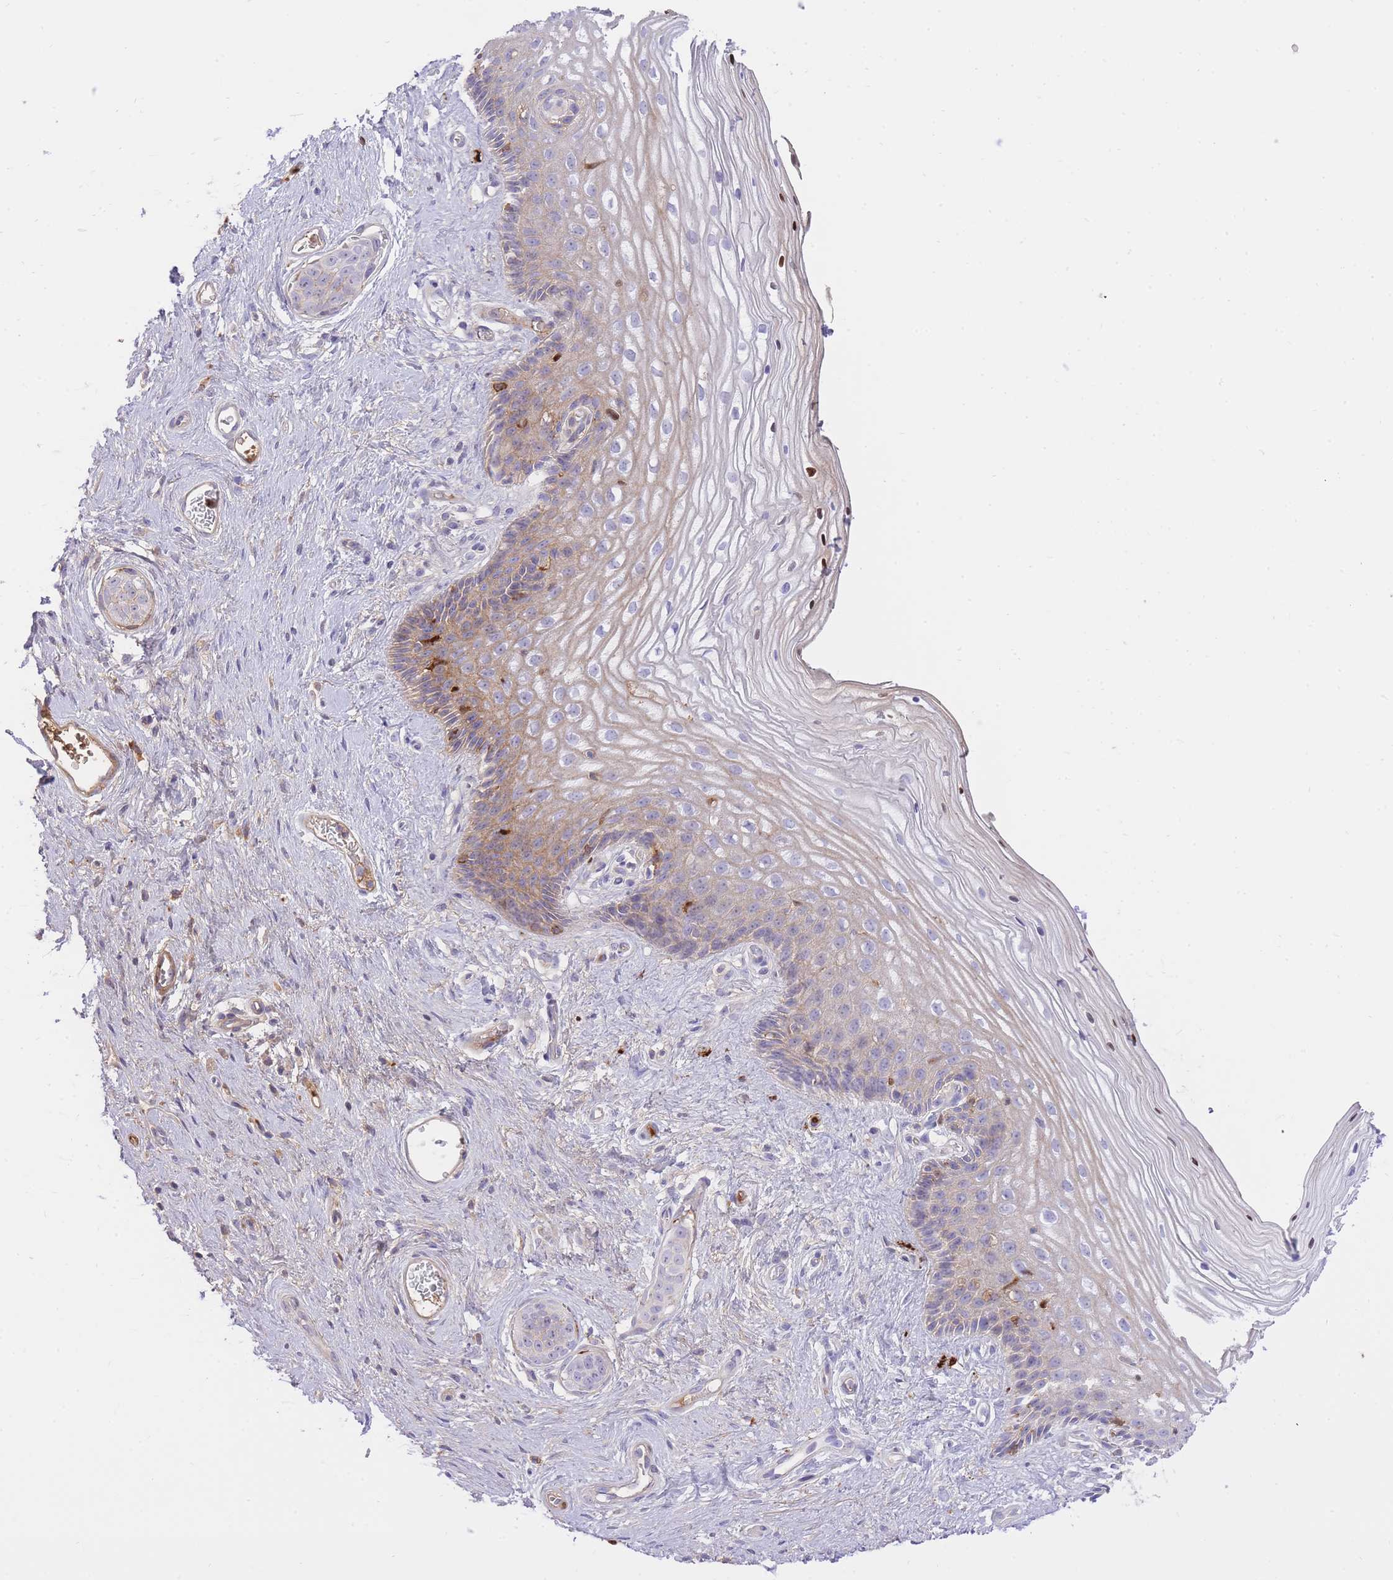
{"staining": {"intensity": "moderate", "quantity": "<25%", "location": "cytoplasmic/membranous"}, "tissue": "vagina", "cell_type": "Squamous epithelial cells", "image_type": "normal", "snomed": [{"axis": "morphology", "description": "Normal tissue, NOS"}, {"axis": "topography", "description": "Vagina"}], "caption": "Protein staining by IHC shows moderate cytoplasmic/membranous staining in approximately <25% of squamous epithelial cells in normal vagina.", "gene": "HRG", "patient": {"sex": "female", "age": 47}}